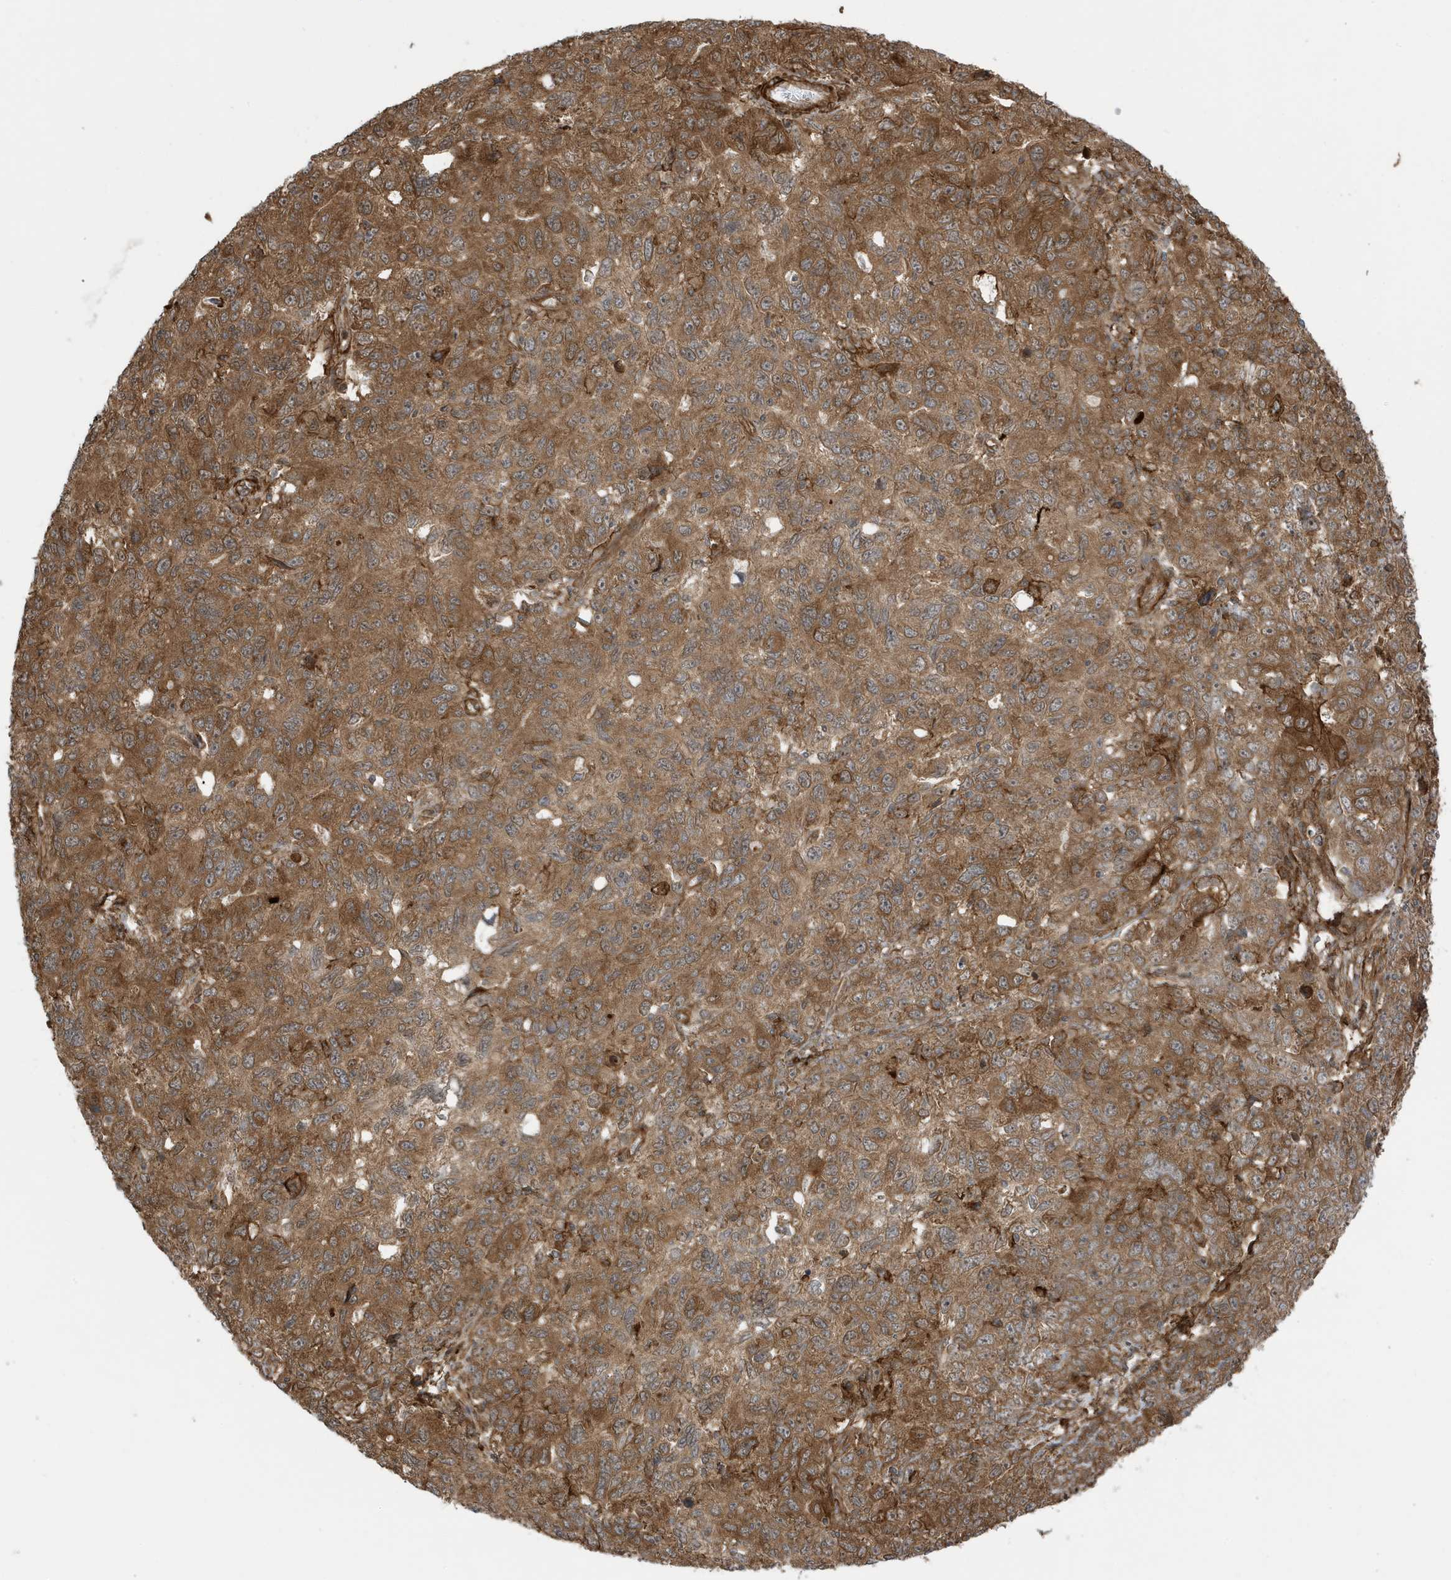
{"staining": {"intensity": "moderate", "quantity": ">75%", "location": "cytoplasmic/membranous"}, "tissue": "ovarian cancer", "cell_type": "Tumor cells", "image_type": "cancer", "snomed": [{"axis": "morphology", "description": "Carcinoma, endometroid"}, {"axis": "topography", "description": "Ovary"}], "caption": "Human endometroid carcinoma (ovarian) stained with a protein marker displays moderate staining in tumor cells.", "gene": "CDC42EP3", "patient": {"sex": "female", "age": 42}}